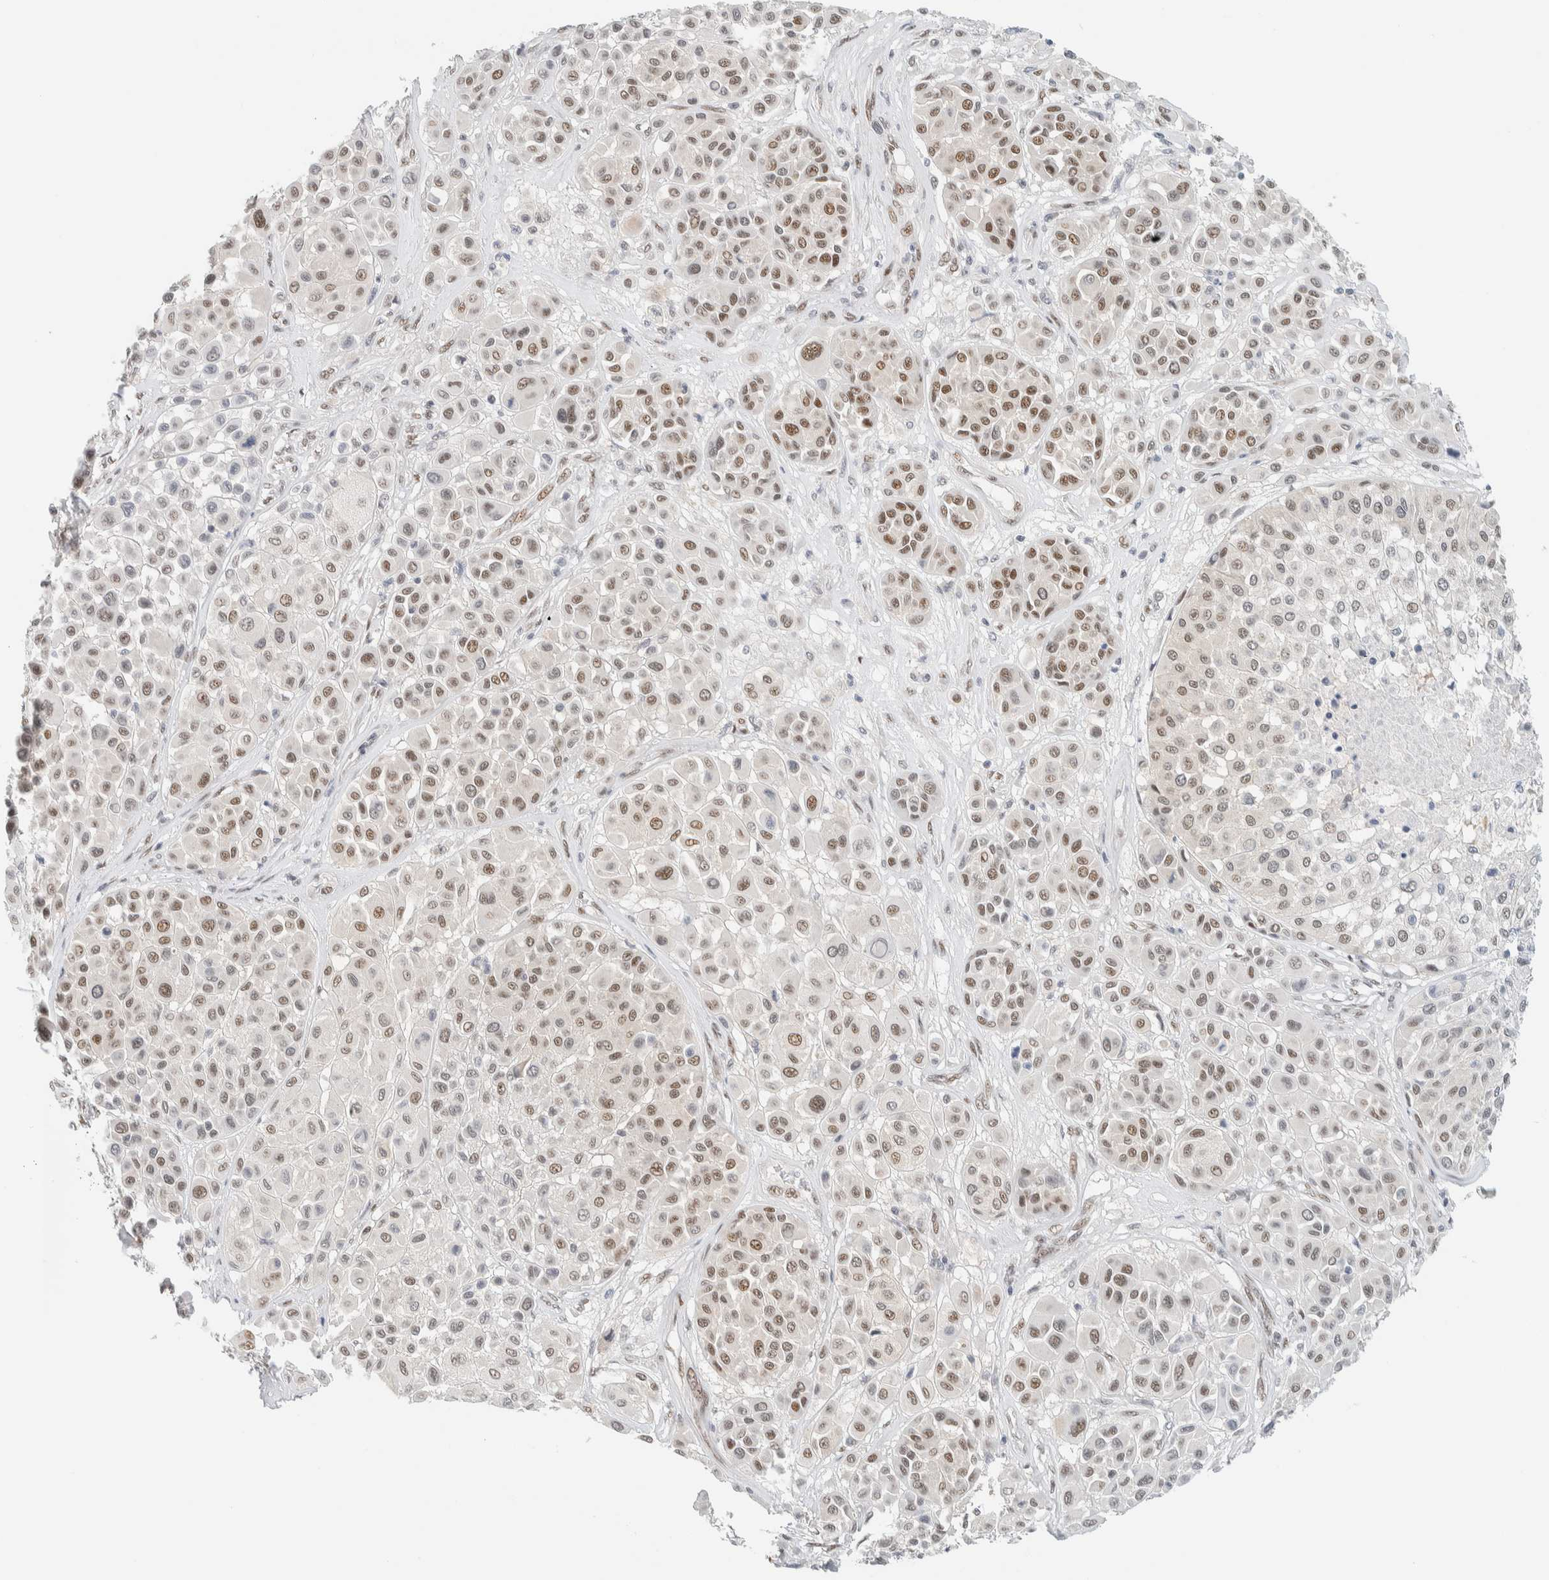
{"staining": {"intensity": "moderate", "quantity": "25%-75%", "location": "nuclear"}, "tissue": "melanoma", "cell_type": "Tumor cells", "image_type": "cancer", "snomed": [{"axis": "morphology", "description": "Malignant melanoma, Metastatic site"}, {"axis": "topography", "description": "Soft tissue"}], "caption": "Melanoma stained with DAB (3,3'-diaminobenzidine) immunohistochemistry (IHC) reveals medium levels of moderate nuclear positivity in approximately 25%-75% of tumor cells.", "gene": "ZNF683", "patient": {"sex": "male", "age": 41}}